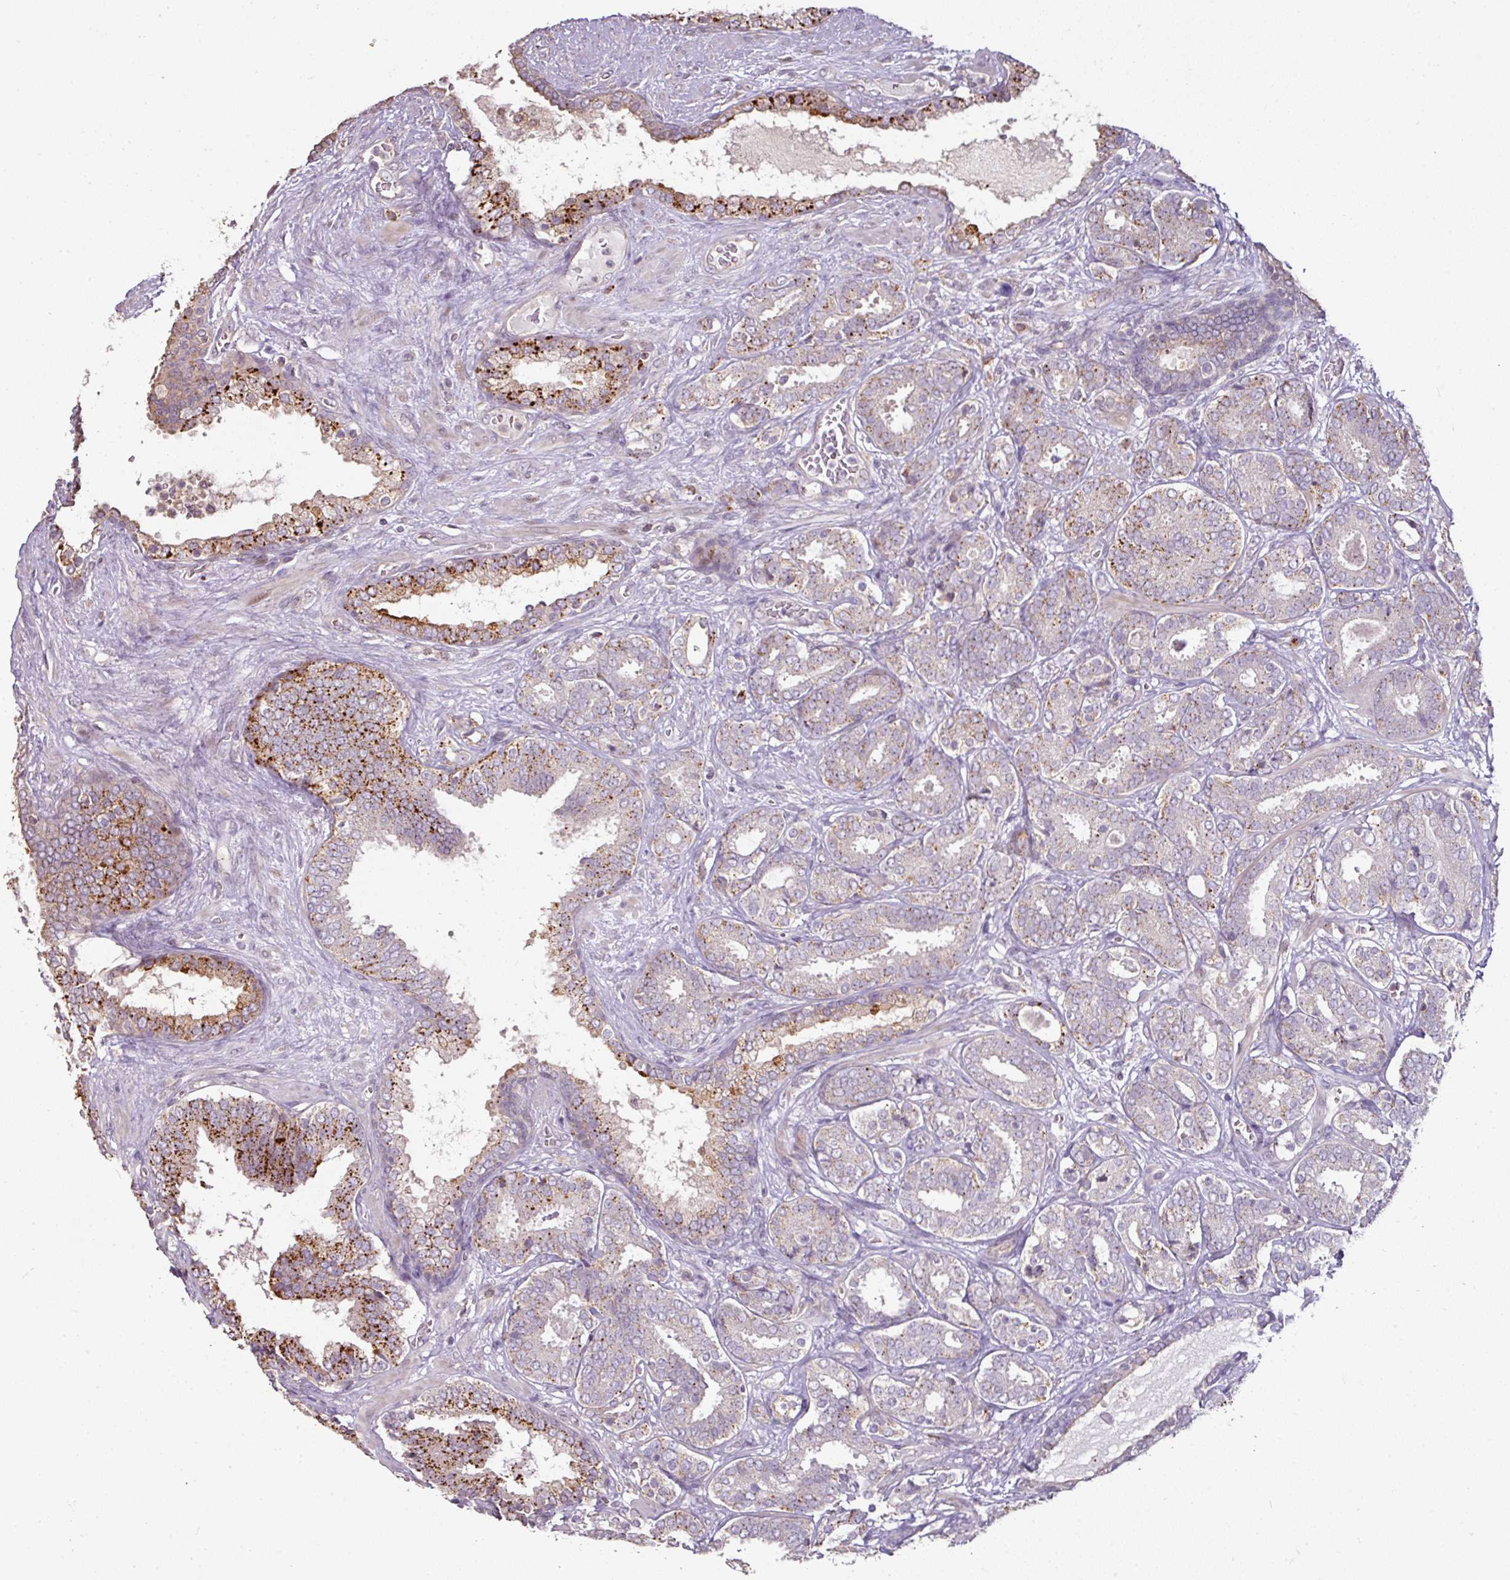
{"staining": {"intensity": "moderate", "quantity": "25%-75%", "location": "cytoplasmic/membranous"}, "tissue": "prostate cancer", "cell_type": "Tumor cells", "image_type": "cancer", "snomed": [{"axis": "morphology", "description": "Adenocarcinoma, High grade"}, {"axis": "topography", "description": "Prostate"}], "caption": "A photomicrograph of human high-grade adenocarcinoma (prostate) stained for a protein shows moderate cytoplasmic/membranous brown staining in tumor cells. The staining is performed using DAB brown chromogen to label protein expression. The nuclei are counter-stained blue using hematoxylin.", "gene": "CXCR5", "patient": {"sex": "male", "age": 65}}